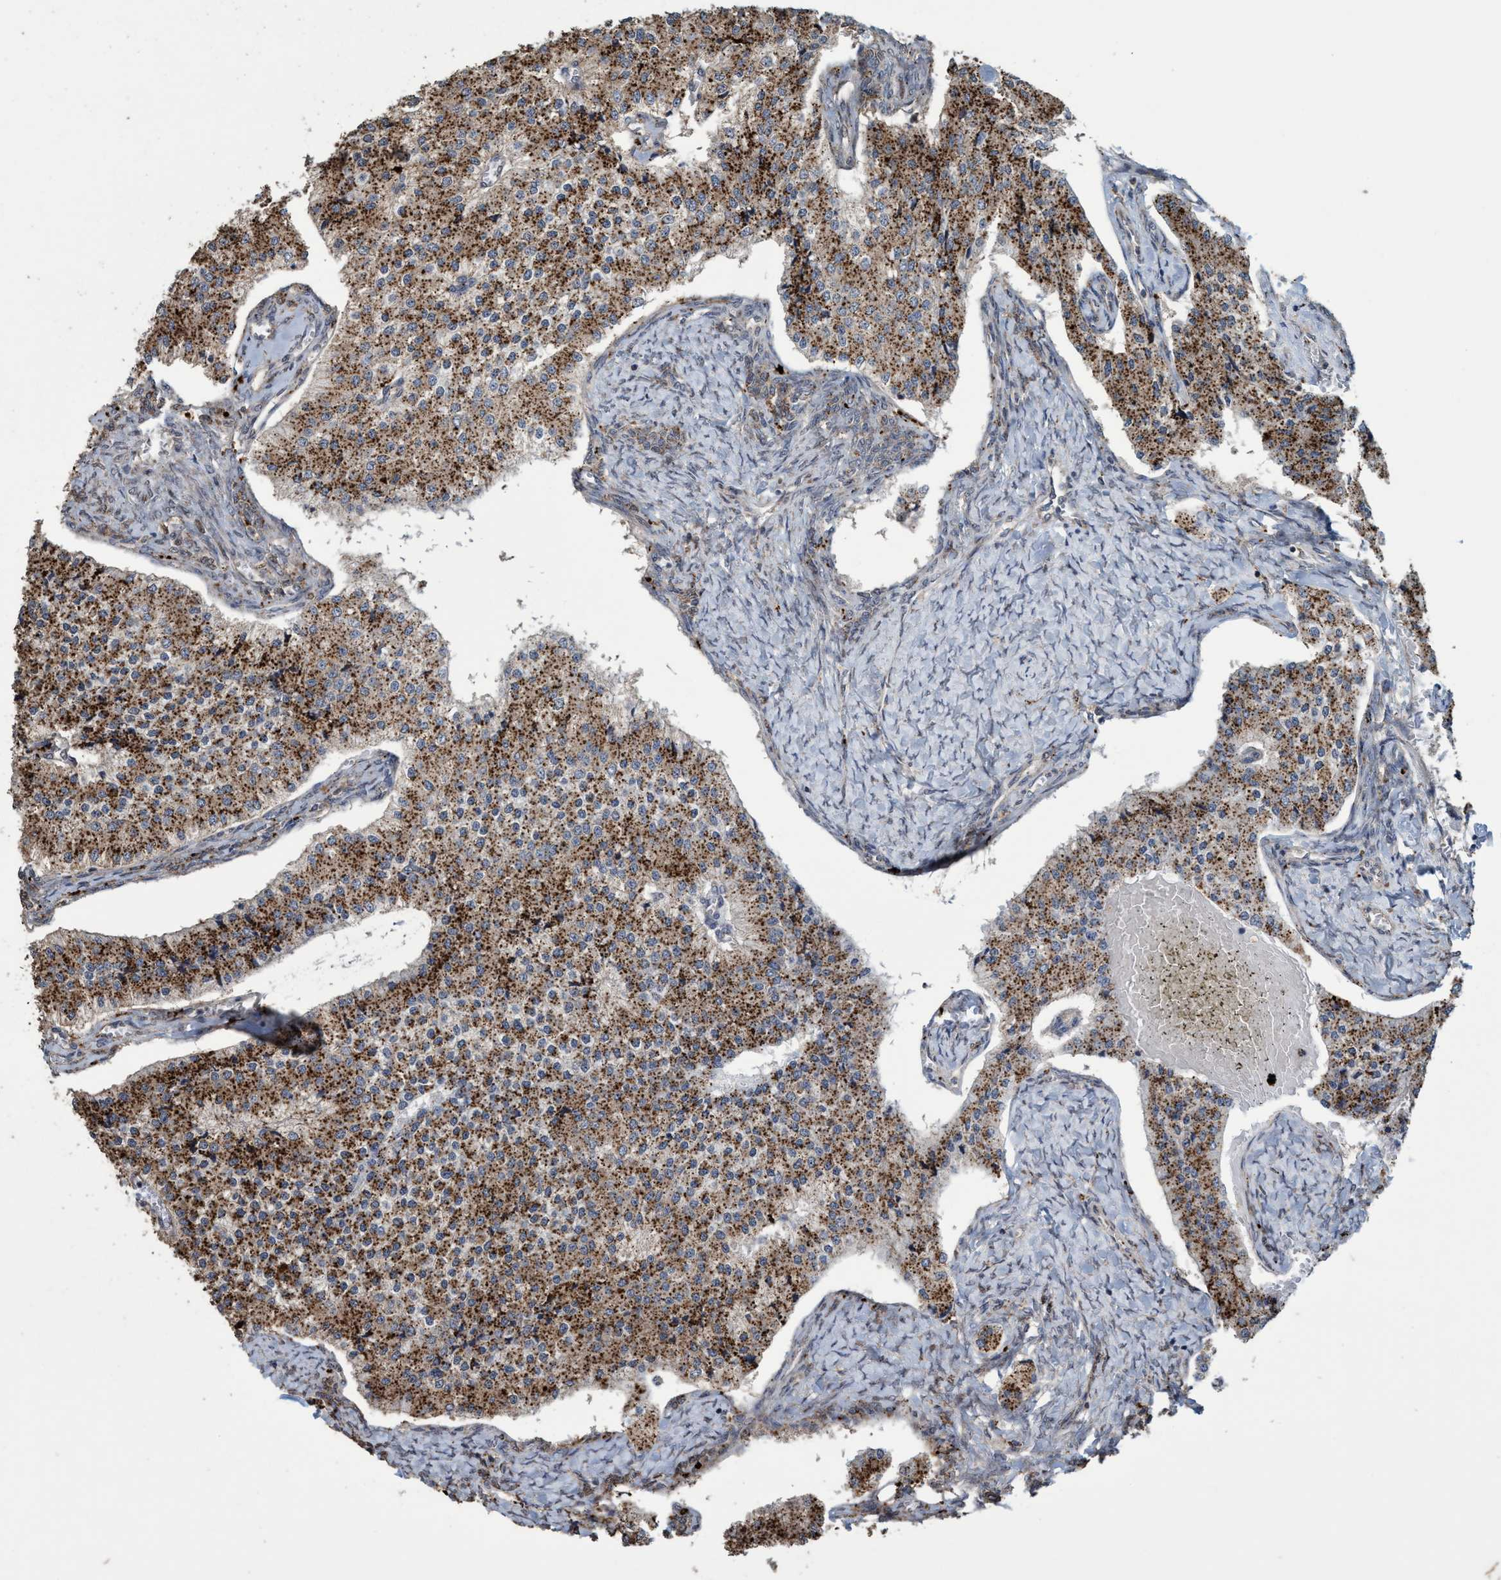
{"staining": {"intensity": "strong", "quantity": ">75%", "location": "cytoplasmic/membranous"}, "tissue": "carcinoid", "cell_type": "Tumor cells", "image_type": "cancer", "snomed": [{"axis": "morphology", "description": "Carcinoid, malignant, NOS"}, {"axis": "topography", "description": "Colon"}], "caption": "Immunohistochemistry (IHC) image of neoplastic tissue: human carcinoid stained using immunohistochemistry (IHC) reveals high levels of strong protein expression localized specifically in the cytoplasmic/membranous of tumor cells, appearing as a cytoplasmic/membranous brown color.", "gene": "BBS9", "patient": {"sex": "female", "age": 52}}